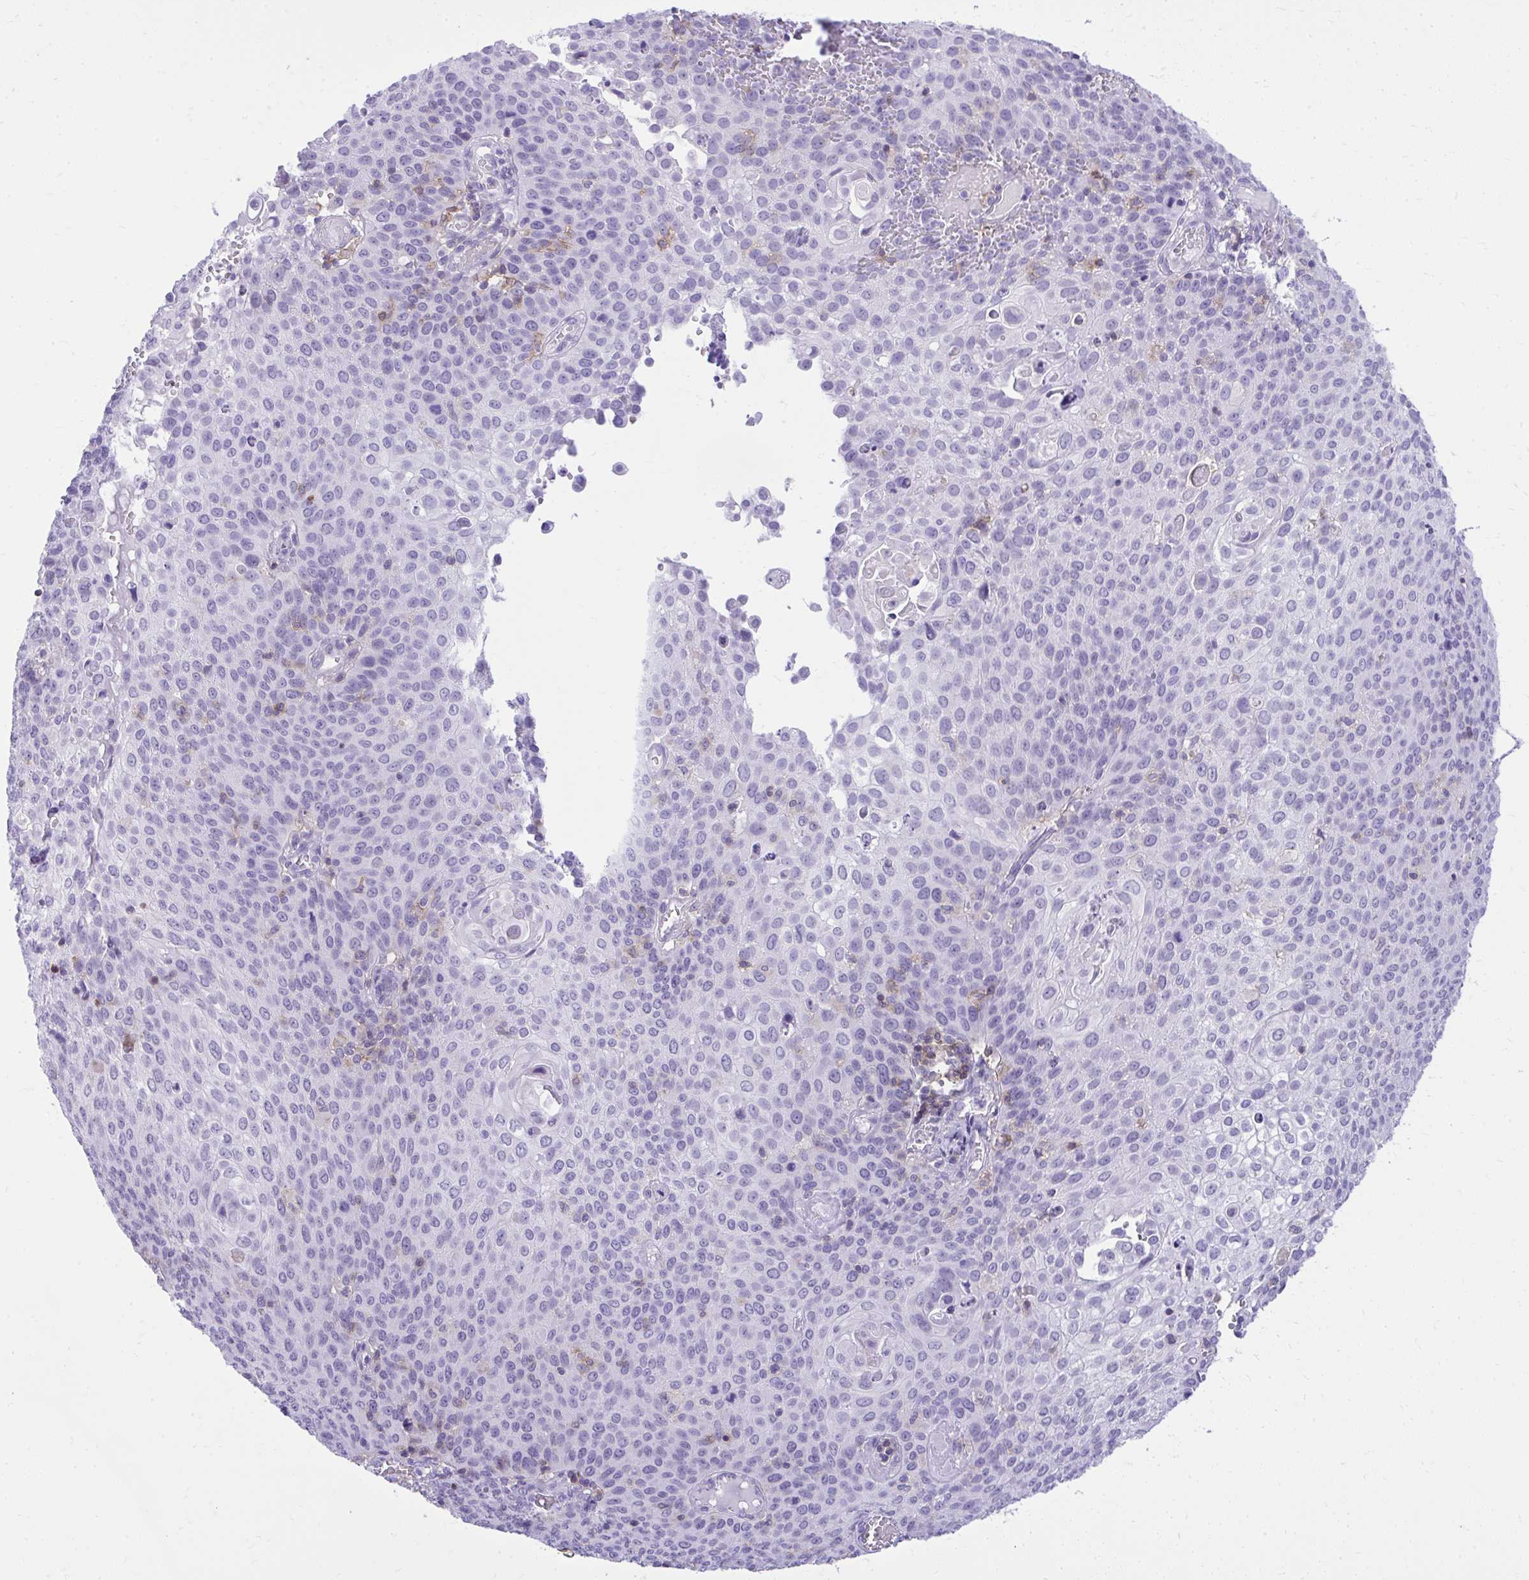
{"staining": {"intensity": "negative", "quantity": "none", "location": "none"}, "tissue": "cervical cancer", "cell_type": "Tumor cells", "image_type": "cancer", "snomed": [{"axis": "morphology", "description": "Squamous cell carcinoma, NOS"}, {"axis": "topography", "description": "Cervix"}], "caption": "Immunohistochemical staining of cervical cancer reveals no significant staining in tumor cells. Brightfield microscopy of immunohistochemistry (IHC) stained with DAB (brown) and hematoxylin (blue), captured at high magnification.", "gene": "GPRIN3", "patient": {"sex": "female", "age": 65}}